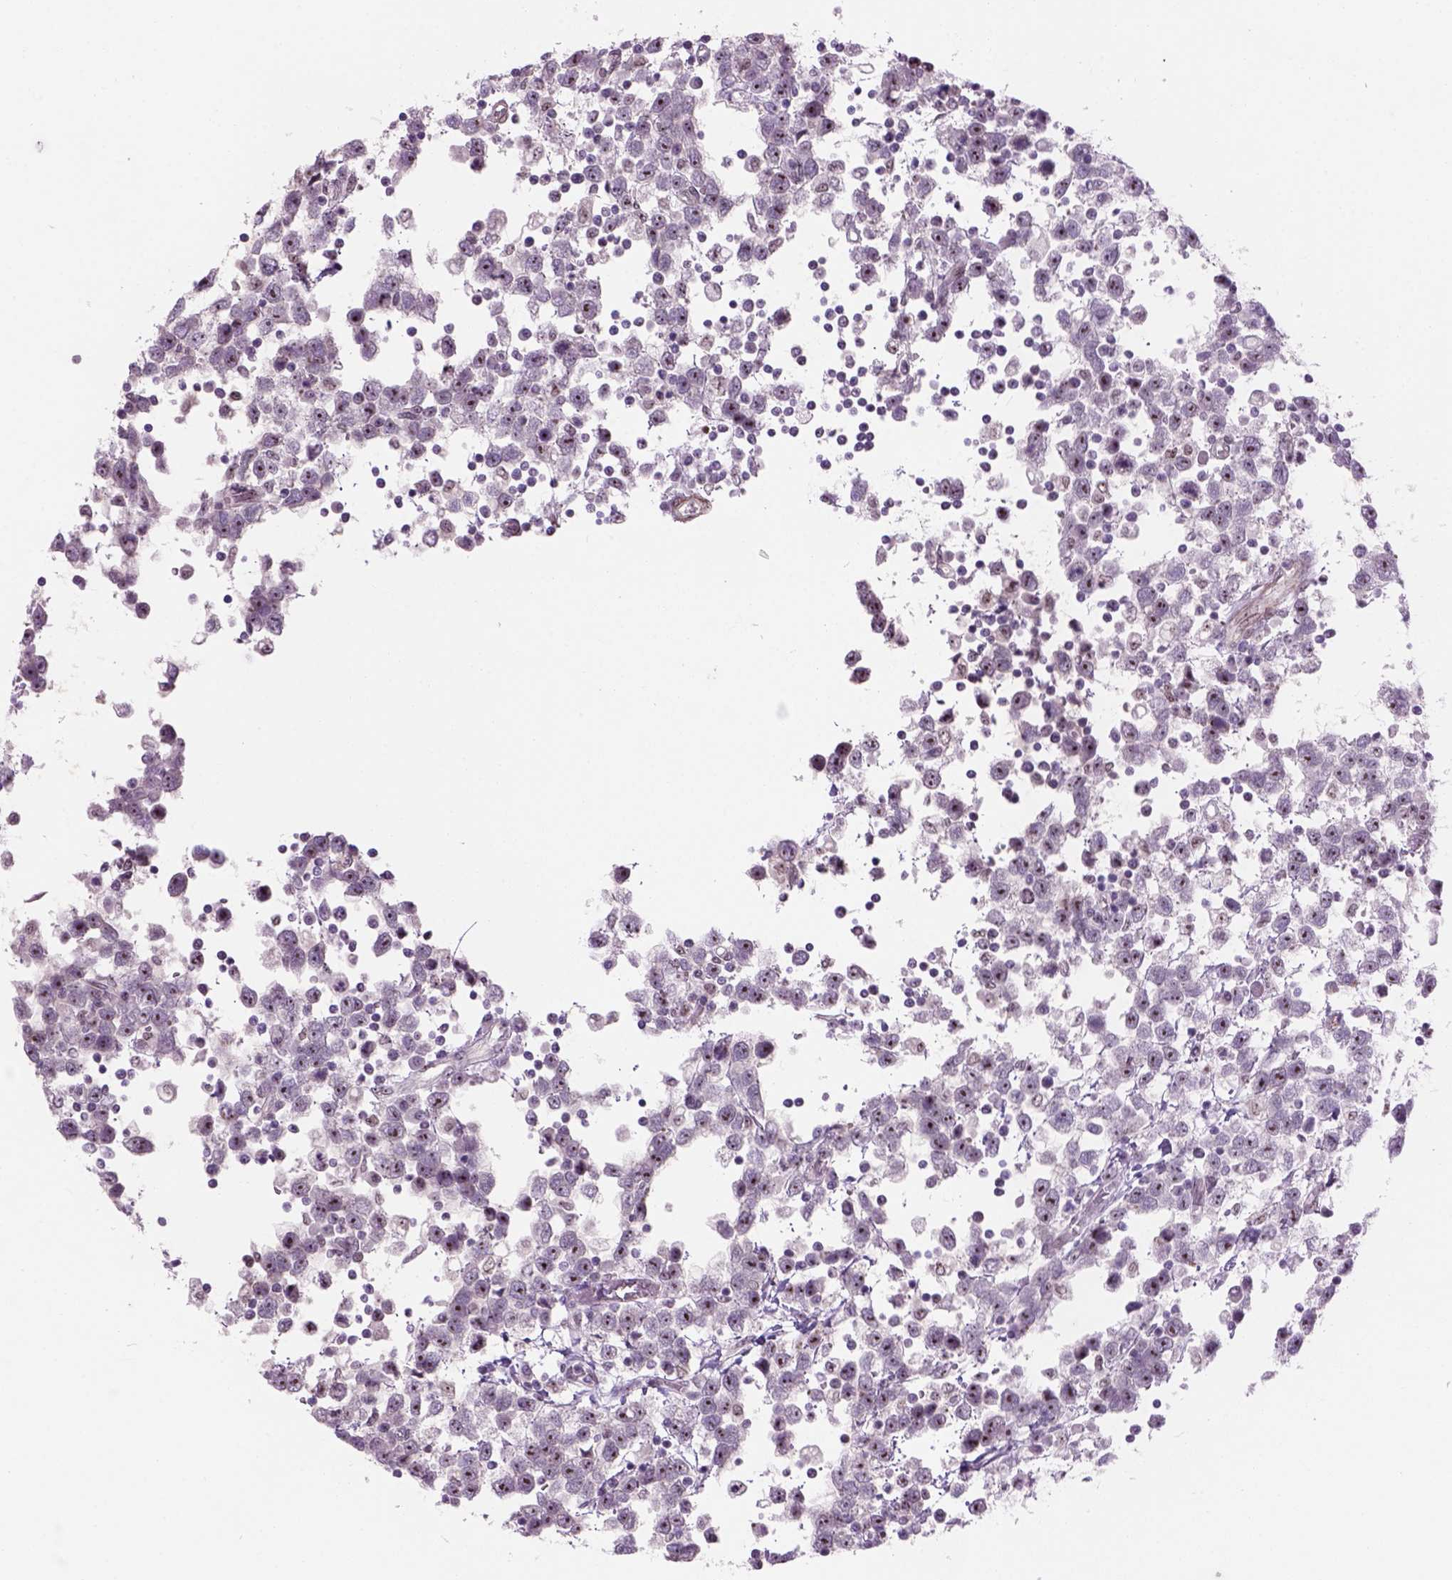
{"staining": {"intensity": "moderate", "quantity": ">75%", "location": "nuclear"}, "tissue": "testis cancer", "cell_type": "Tumor cells", "image_type": "cancer", "snomed": [{"axis": "morphology", "description": "Seminoma, NOS"}, {"axis": "topography", "description": "Testis"}], "caption": "Immunohistochemistry (IHC) micrograph of neoplastic tissue: testis seminoma stained using immunohistochemistry exhibits medium levels of moderate protein expression localized specifically in the nuclear of tumor cells, appearing as a nuclear brown color.", "gene": "RRS1", "patient": {"sex": "male", "age": 34}}